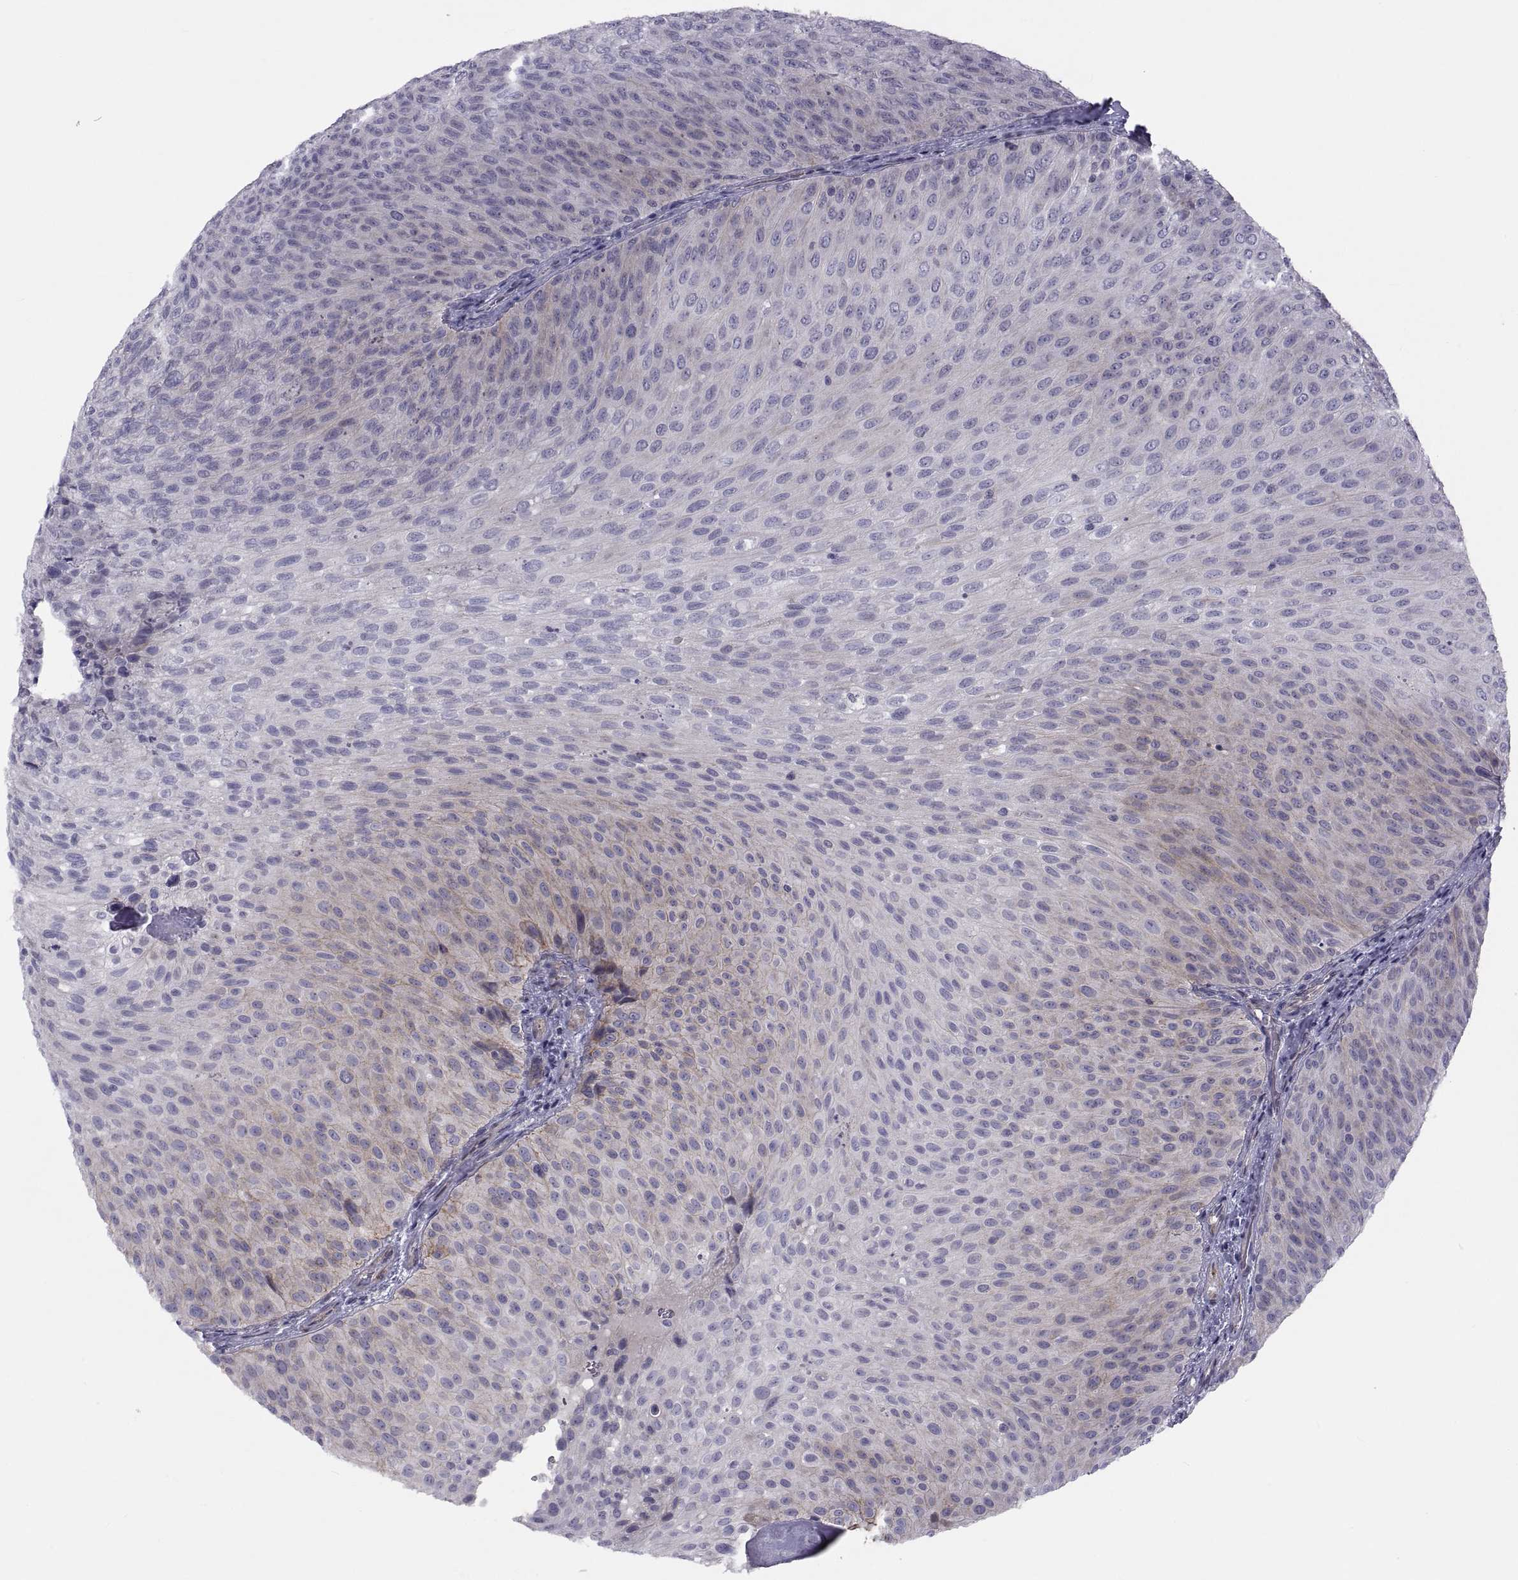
{"staining": {"intensity": "weak", "quantity": "<25%", "location": "cytoplasmic/membranous"}, "tissue": "urothelial cancer", "cell_type": "Tumor cells", "image_type": "cancer", "snomed": [{"axis": "morphology", "description": "Urothelial carcinoma, Low grade"}, {"axis": "topography", "description": "Urinary bladder"}], "caption": "Human urothelial cancer stained for a protein using IHC exhibits no expression in tumor cells.", "gene": "TMEM158", "patient": {"sex": "male", "age": 78}}